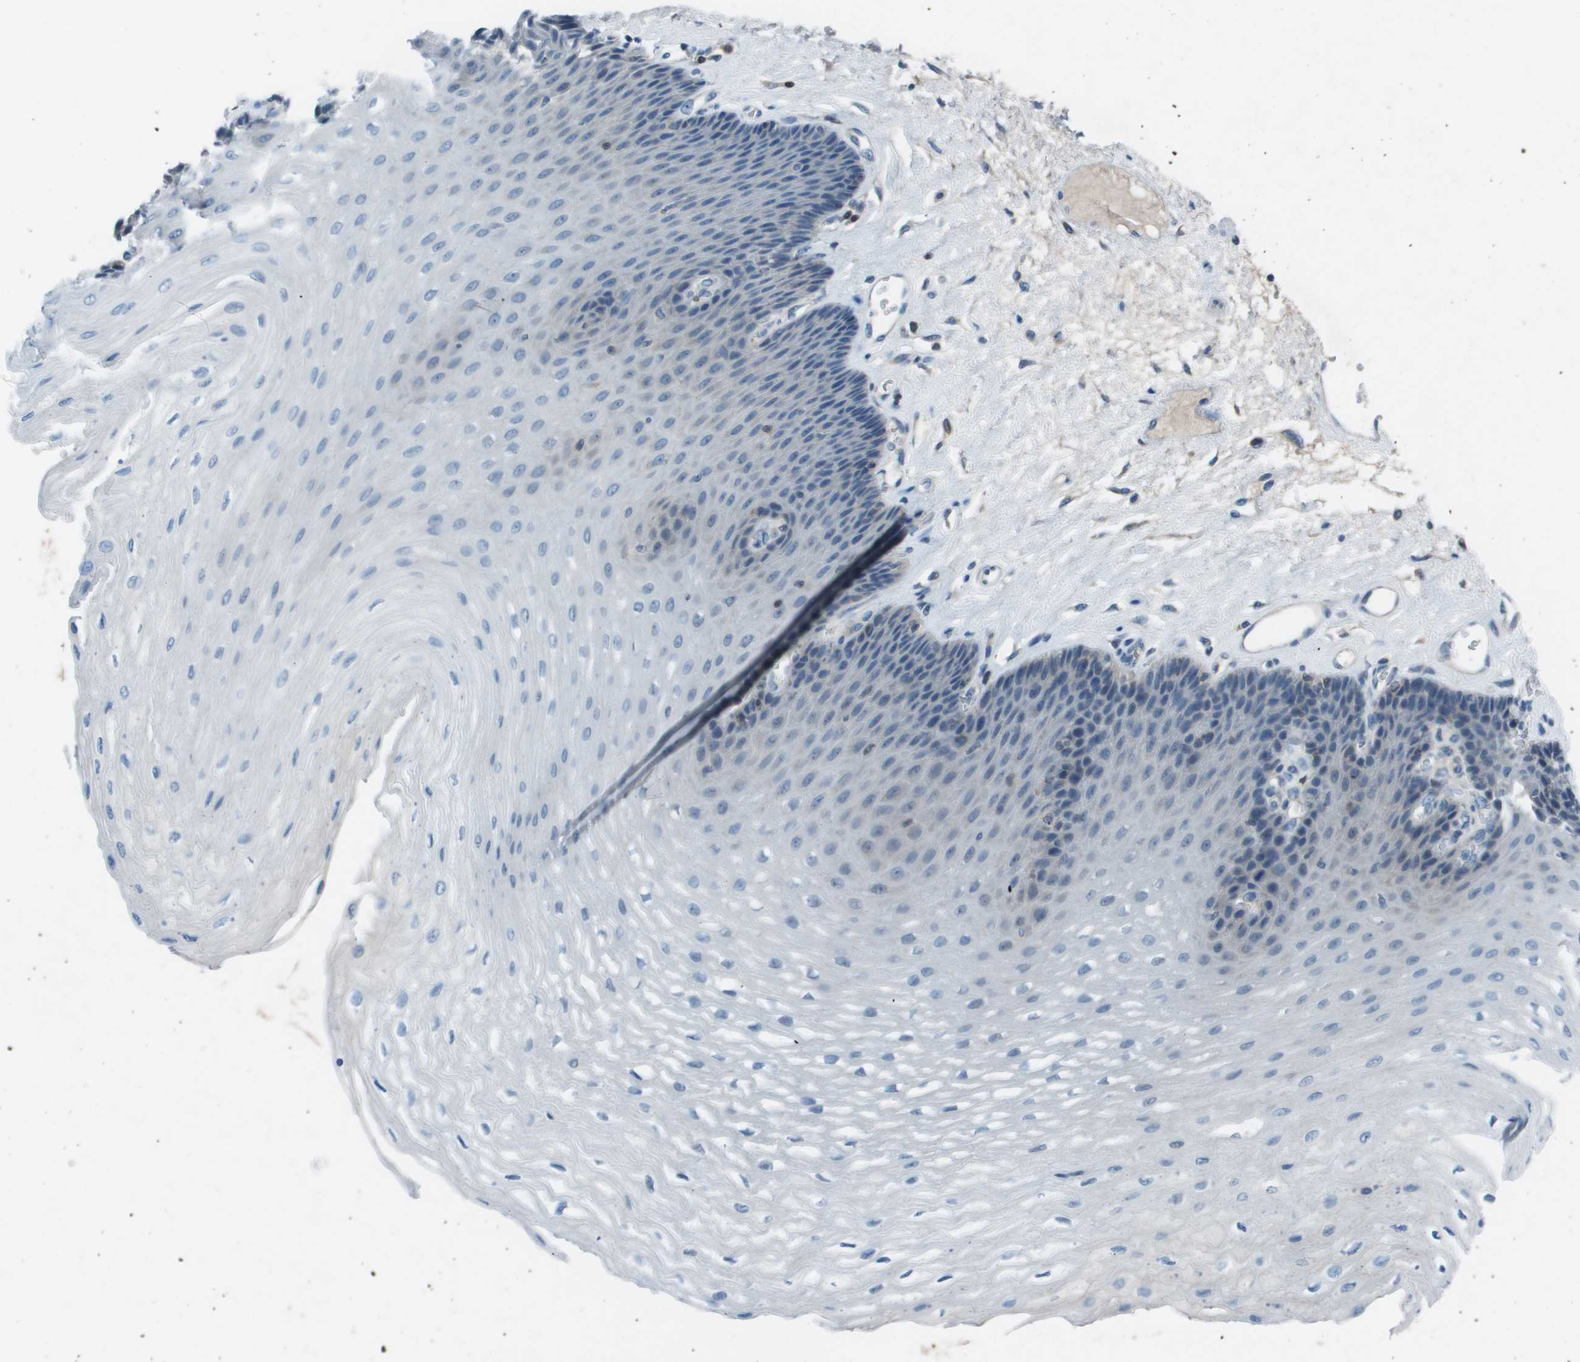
{"staining": {"intensity": "negative", "quantity": "none", "location": "none"}, "tissue": "esophagus", "cell_type": "Squamous epithelial cells", "image_type": "normal", "snomed": [{"axis": "morphology", "description": "Normal tissue, NOS"}, {"axis": "topography", "description": "Esophagus"}], "caption": "A micrograph of human esophagus is negative for staining in squamous epithelial cells. (Stains: DAB IHC with hematoxylin counter stain, Microscopy: brightfield microscopy at high magnification).", "gene": "CAMK4", "patient": {"sex": "female", "age": 72}}